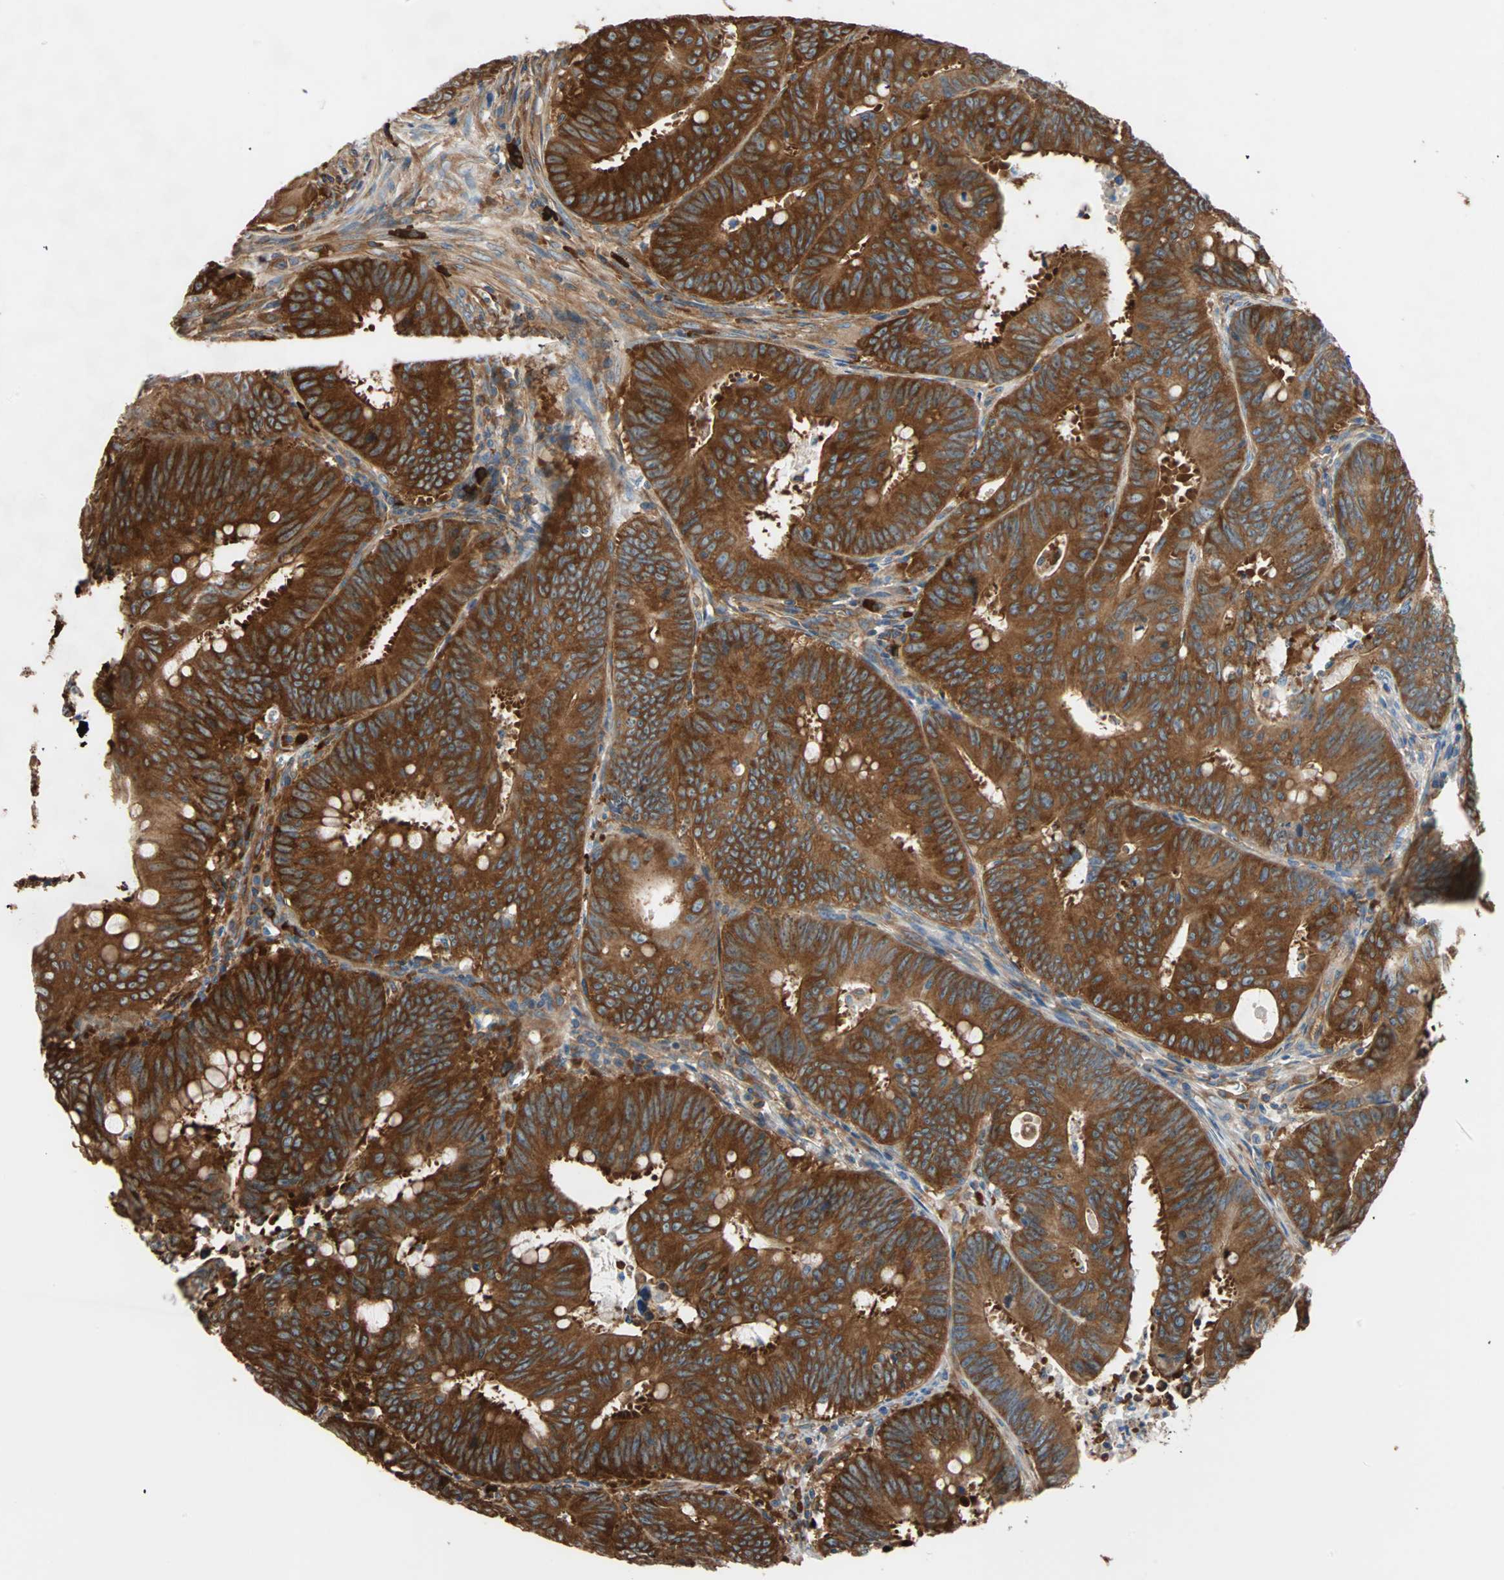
{"staining": {"intensity": "strong", "quantity": ">75%", "location": "cytoplasmic/membranous"}, "tissue": "colorectal cancer", "cell_type": "Tumor cells", "image_type": "cancer", "snomed": [{"axis": "morphology", "description": "Adenocarcinoma, NOS"}, {"axis": "topography", "description": "Colon"}], "caption": "Tumor cells reveal high levels of strong cytoplasmic/membranous positivity in about >75% of cells in human colorectal cancer.", "gene": "EEF2", "patient": {"sex": "male", "age": 45}}